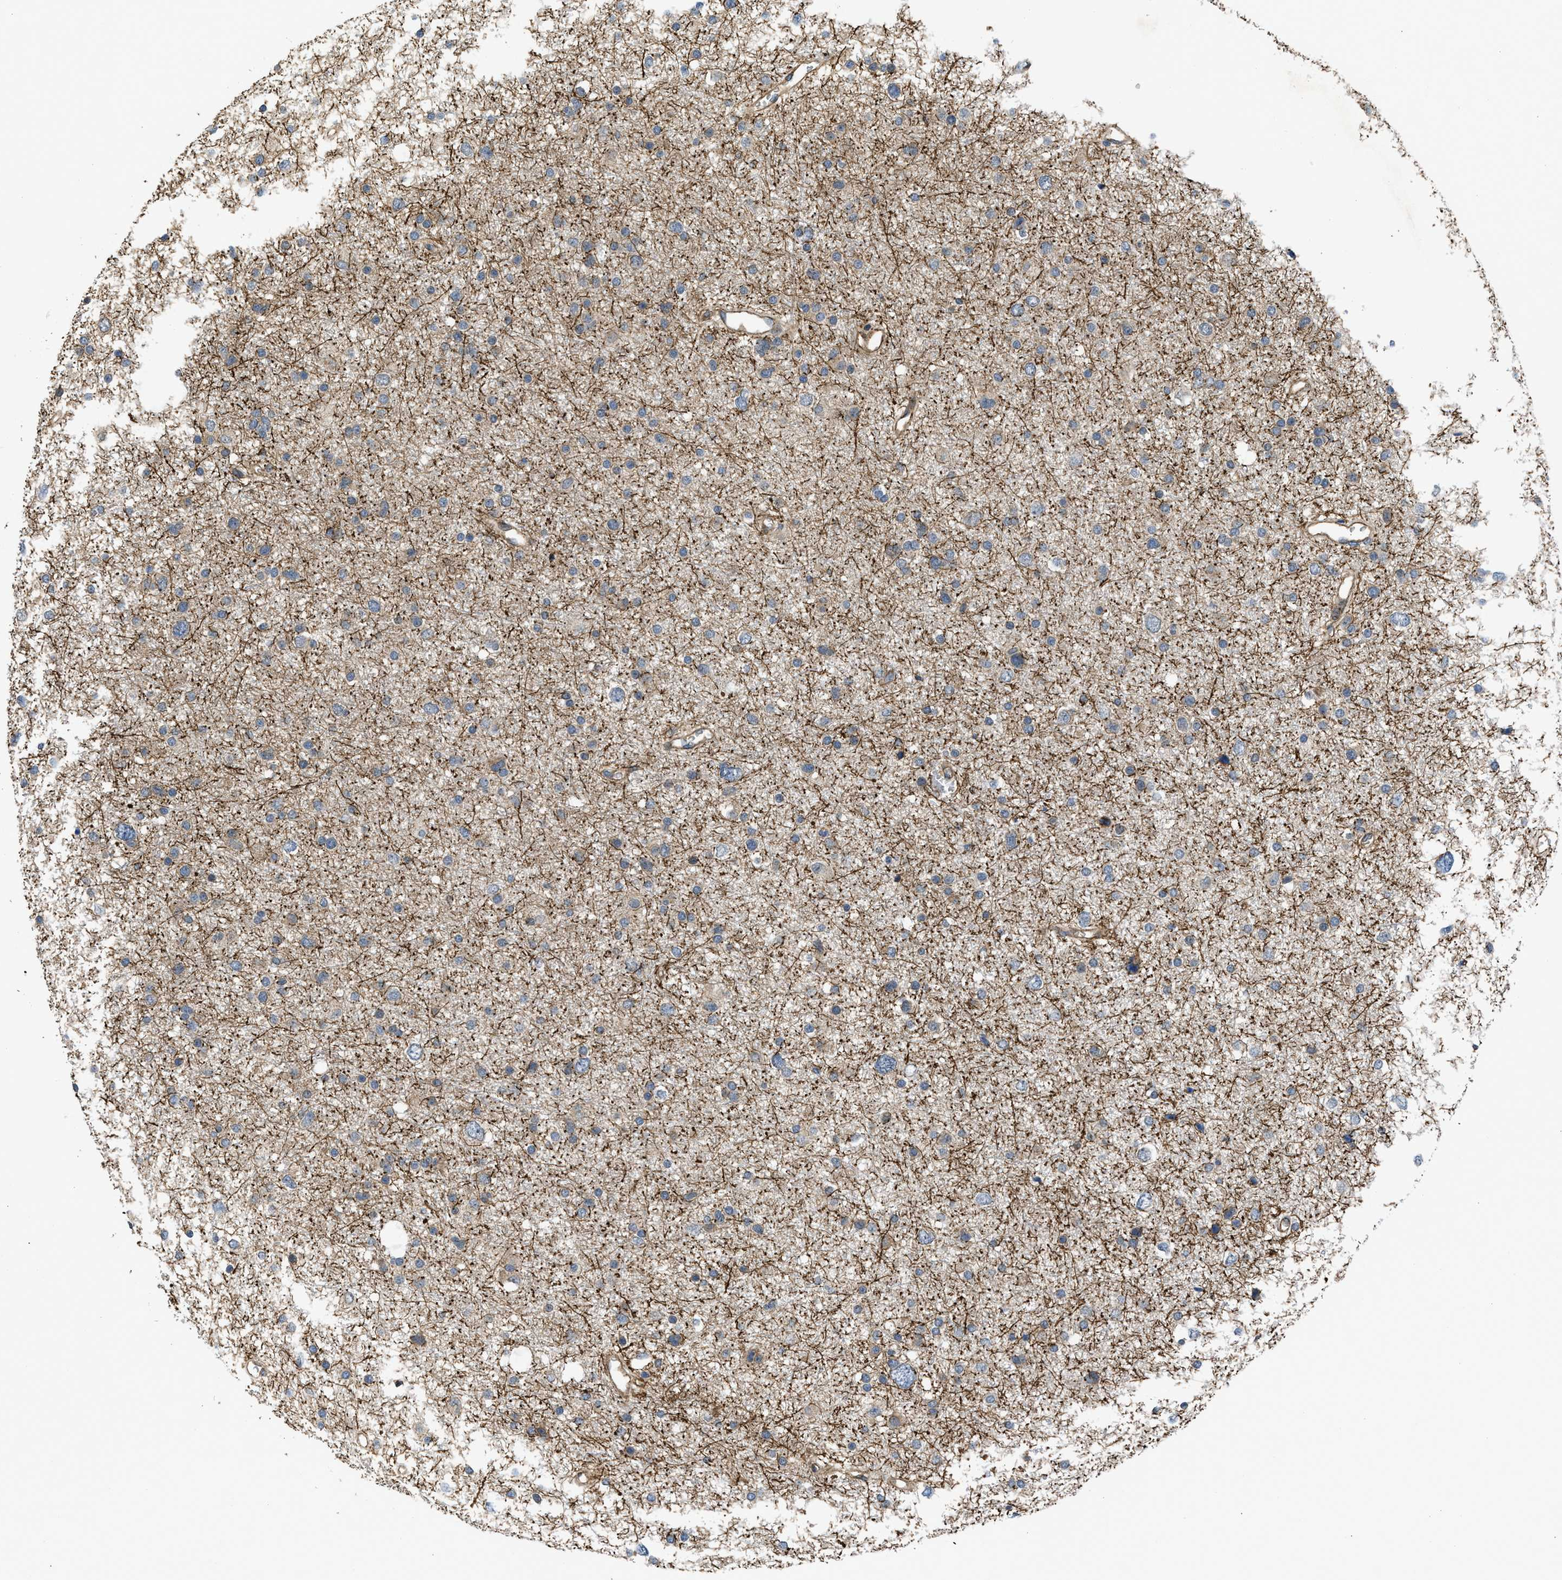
{"staining": {"intensity": "weak", "quantity": "<25%", "location": "cytoplasmic/membranous"}, "tissue": "glioma", "cell_type": "Tumor cells", "image_type": "cancer", "snomed": [{"axis": "morphology", "description": "Glioma, malignant, Low grade"}, {"axis": "topography", "description": "Brain"}], "caption": "Tumor cells are negative for brown protein staining in glioma. Brightfield microscopy of immunohistochemistry stained with DAB (brown) and hematoxylin (blue), captured at high magnification.", "gene": "GPATCH2L", "patient": {"sex": "female", "age": 37}}